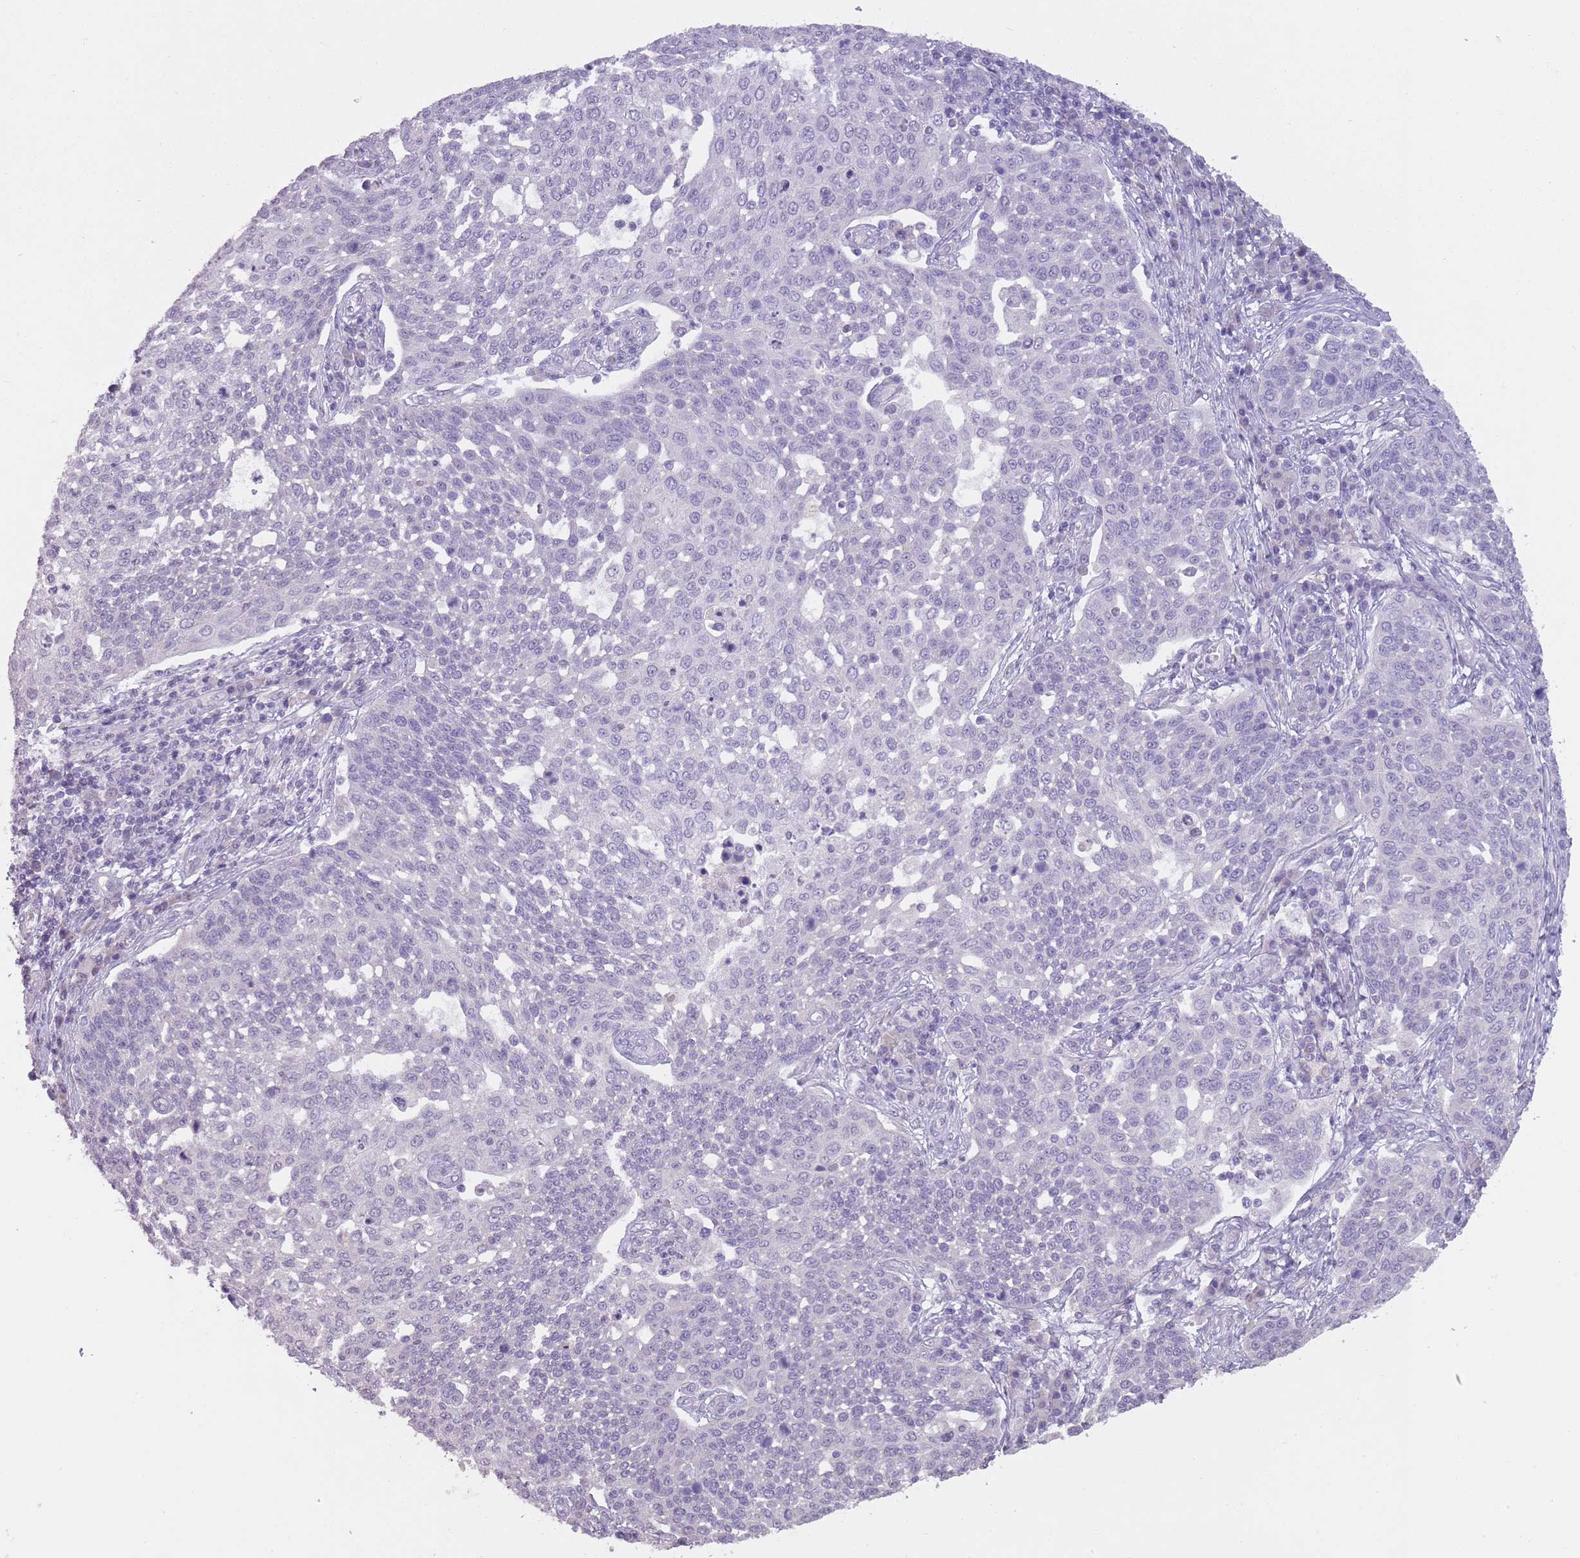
{"staining": {"intensity": "negative", "quantity": "none", "location": "none"}, "tissue": "cervical cancer", "cell_type": "Tumor cells", "image_type": "cancer", "snomed": [{"axis": "morphology", "description": "Squamous cell carcinoma, NOS"}, {"axis": "topography", "description": "Cervix"}], "caption": "Human squamous cell carcinoma (cervical) stained for a protein using IHC exhibits no positivity in tumor cells.", "gene": "SLC35E3", "patient": {"sex": "female", "age": 34}}